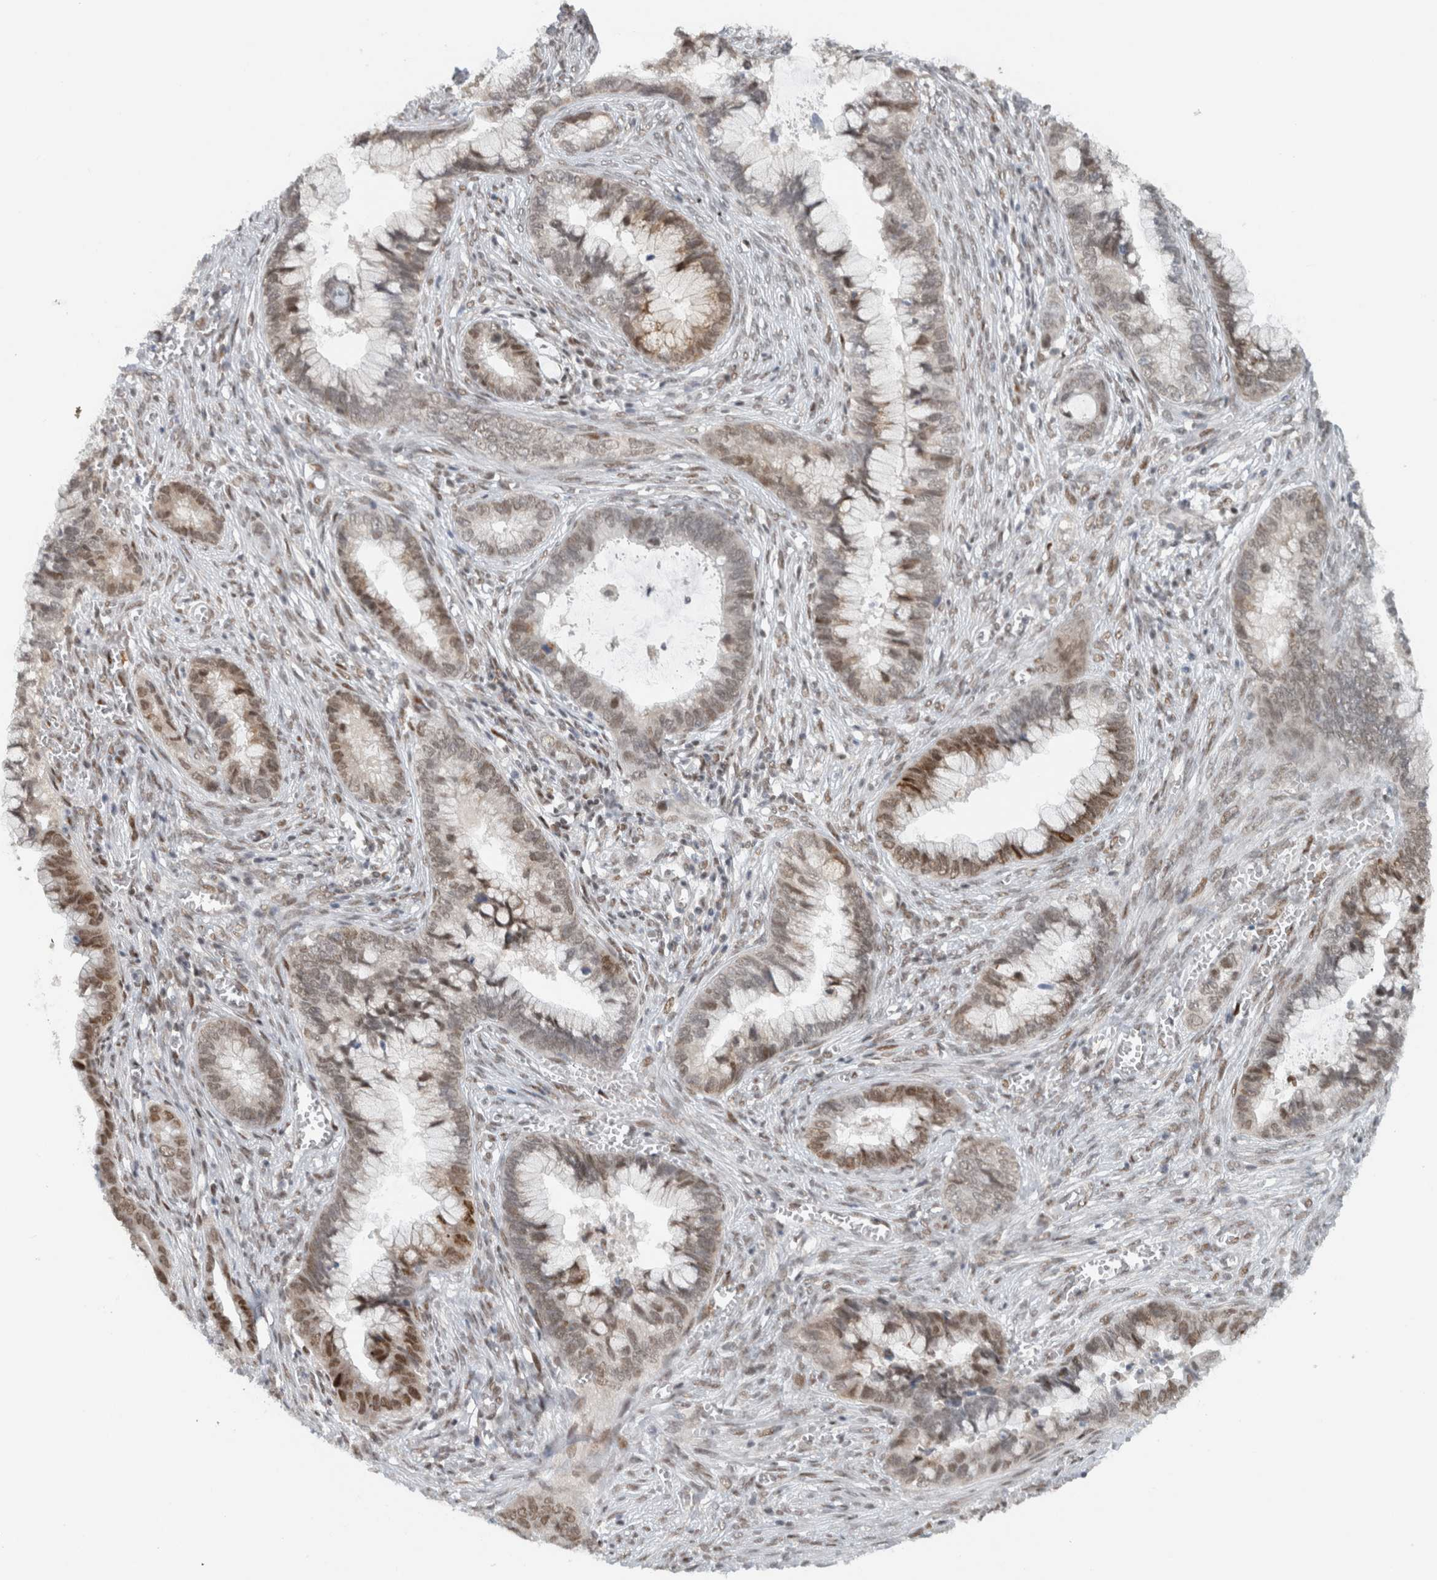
{"staining": {"intensity": "moderate", "quantity": "25%-75%", "location": "nuclear"}, "tissue": "cervical cancer", "cell_type": "Tumor cells", "image_type": "cancer", "snomed": [{"axis": "morphology", "description": "Adenocarcinoma, NOS"}, {"axis": "topography", "description": "Cervix"}], "caption": "High-power microscopy captured an IHC micrograph of cervical adenocarcinoma, revealing moderate nuclear positivity in approximately 25%-75% of tumor cells.", "gene": "HNRNPR", "patient": {"sex": "female", "age": 44}}